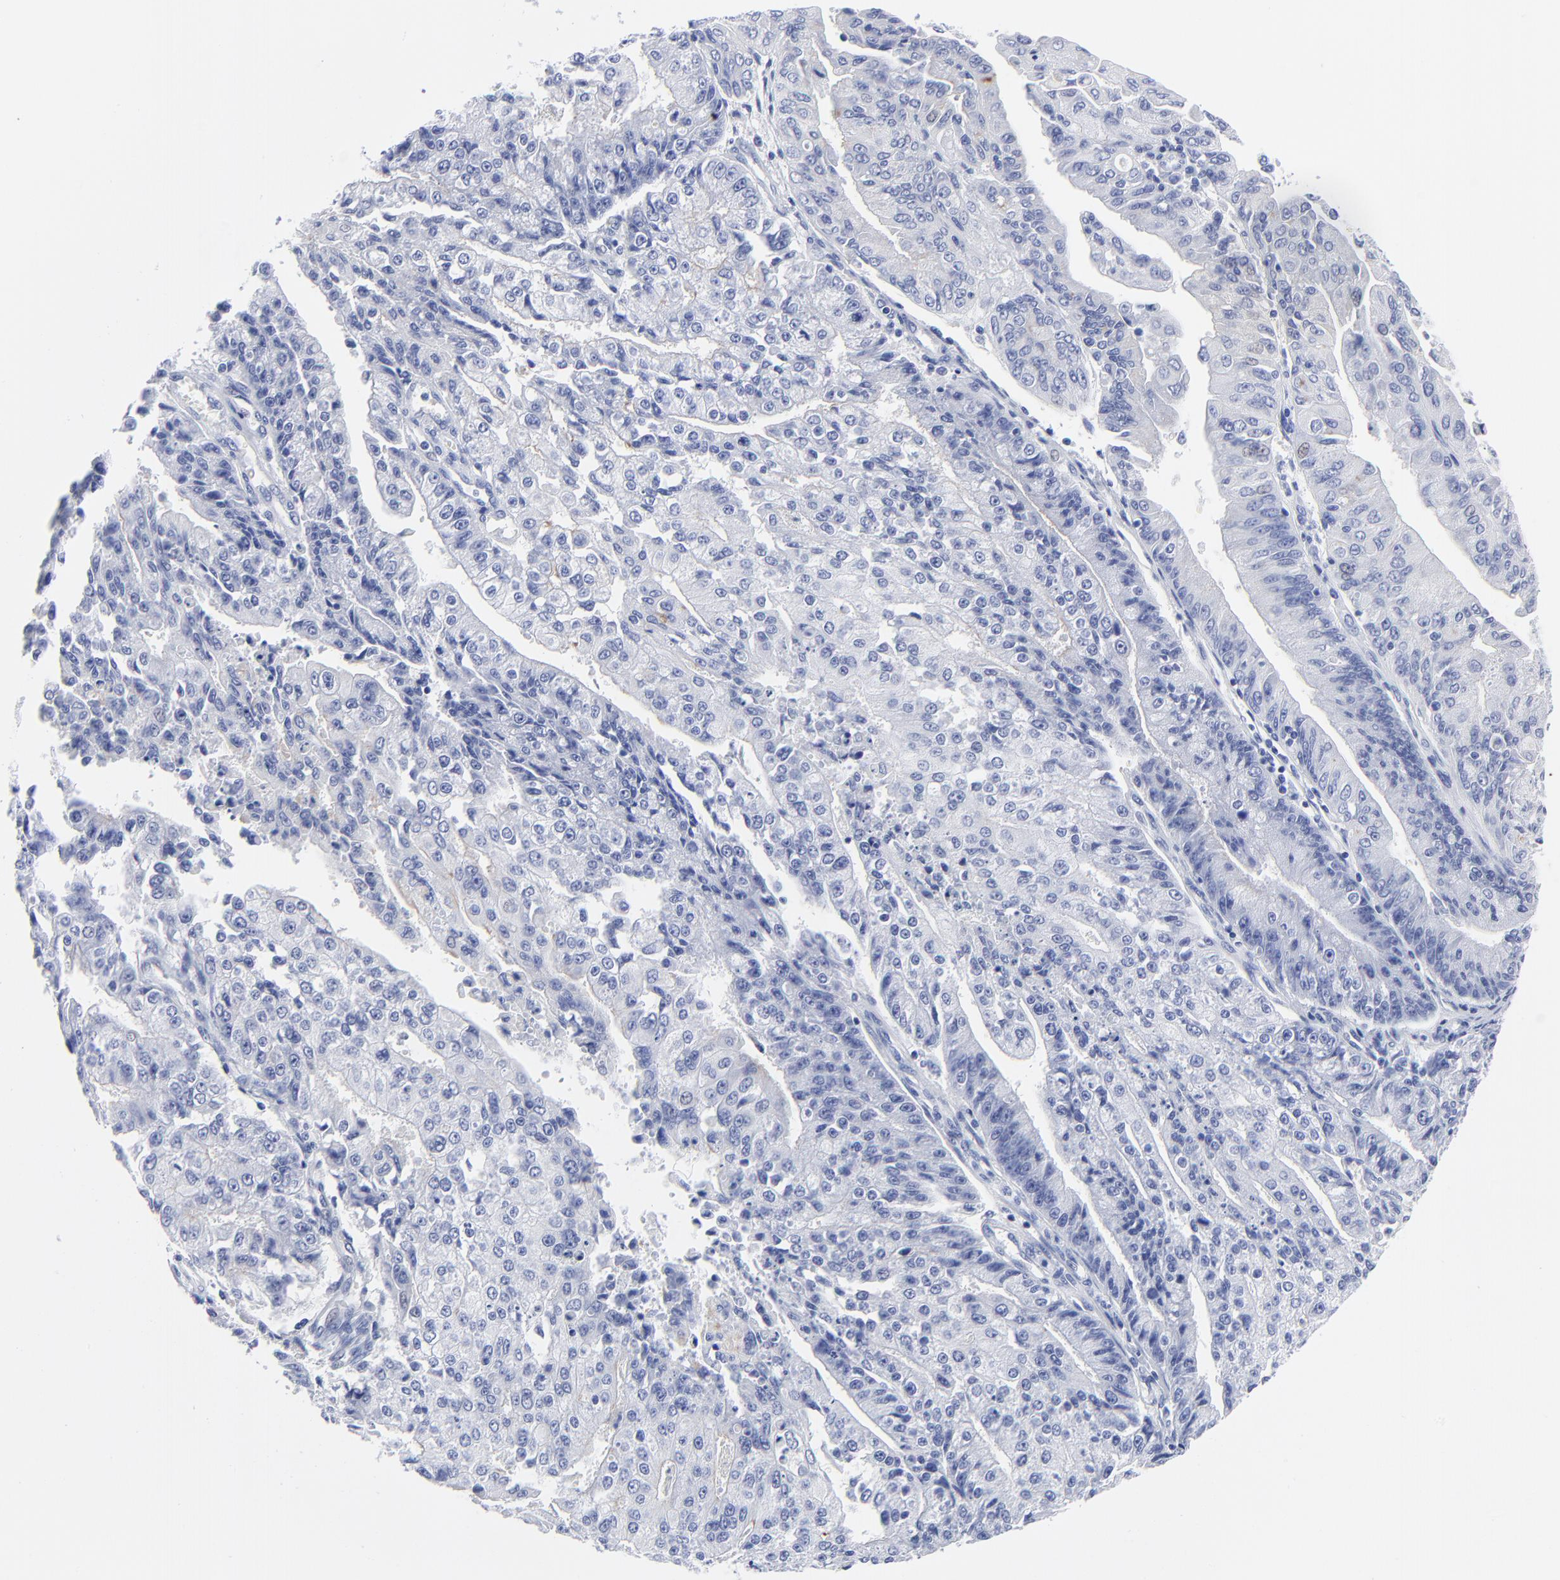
{"staining": {"intensity": "negative", "quantity": "none", "location": "none"}, "tissue": "endometrial cancer", "cell_type": "Tumor cells", "image_type": "cancer", "snomed": [{"axis": "morphology", "description": "Adenocarcinoma, NOS"}, {"axis": "topography", "description": "Endometrium"}], "caption": "Immunohistochemical staining of human adenocarcinoma (endometrial) shows no significant positivity in tumor cells.", "gene": "PSD3", "patient": {"sex": "female", "age": 75}}